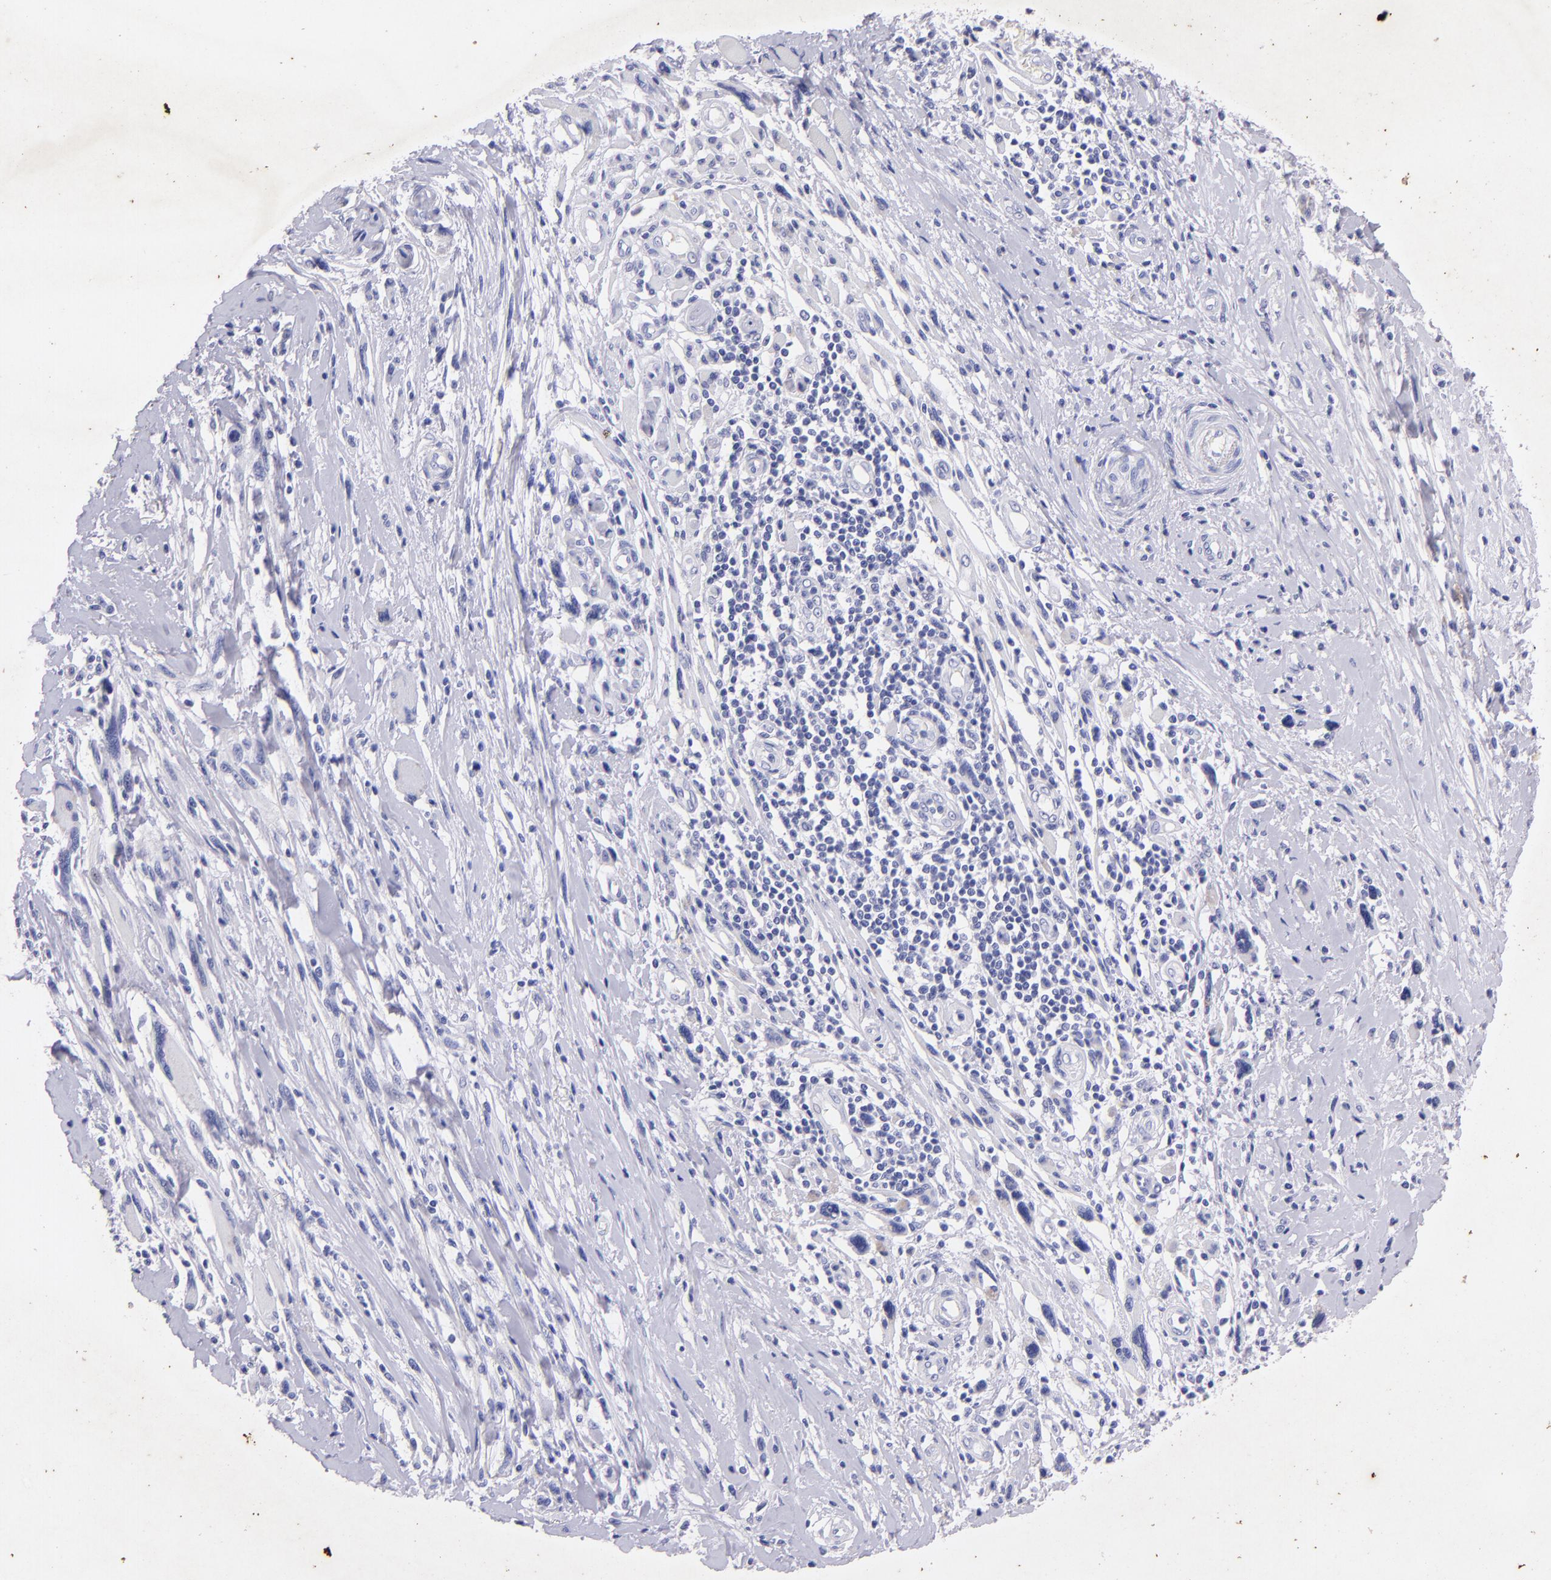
{"staining": {"intensity": "negative", "quantity": "none", "location": "none"}, "tissue": "melanoma", "cell_type": "Tumor cells", "image_type": "cancer", "snomed": [{"axis": "morphology", "description": "Malignant melanoma, NOS"}, {"axis": "topography", "description": "Skin"}], "caption": "DAB (3,3'-diaminobenzidine) immunohistochemical staining of human melanoma reveals no significant staining in tumor cells.", "gene": "UCHL1", "patient": {"sex": "male", "age": 91}}